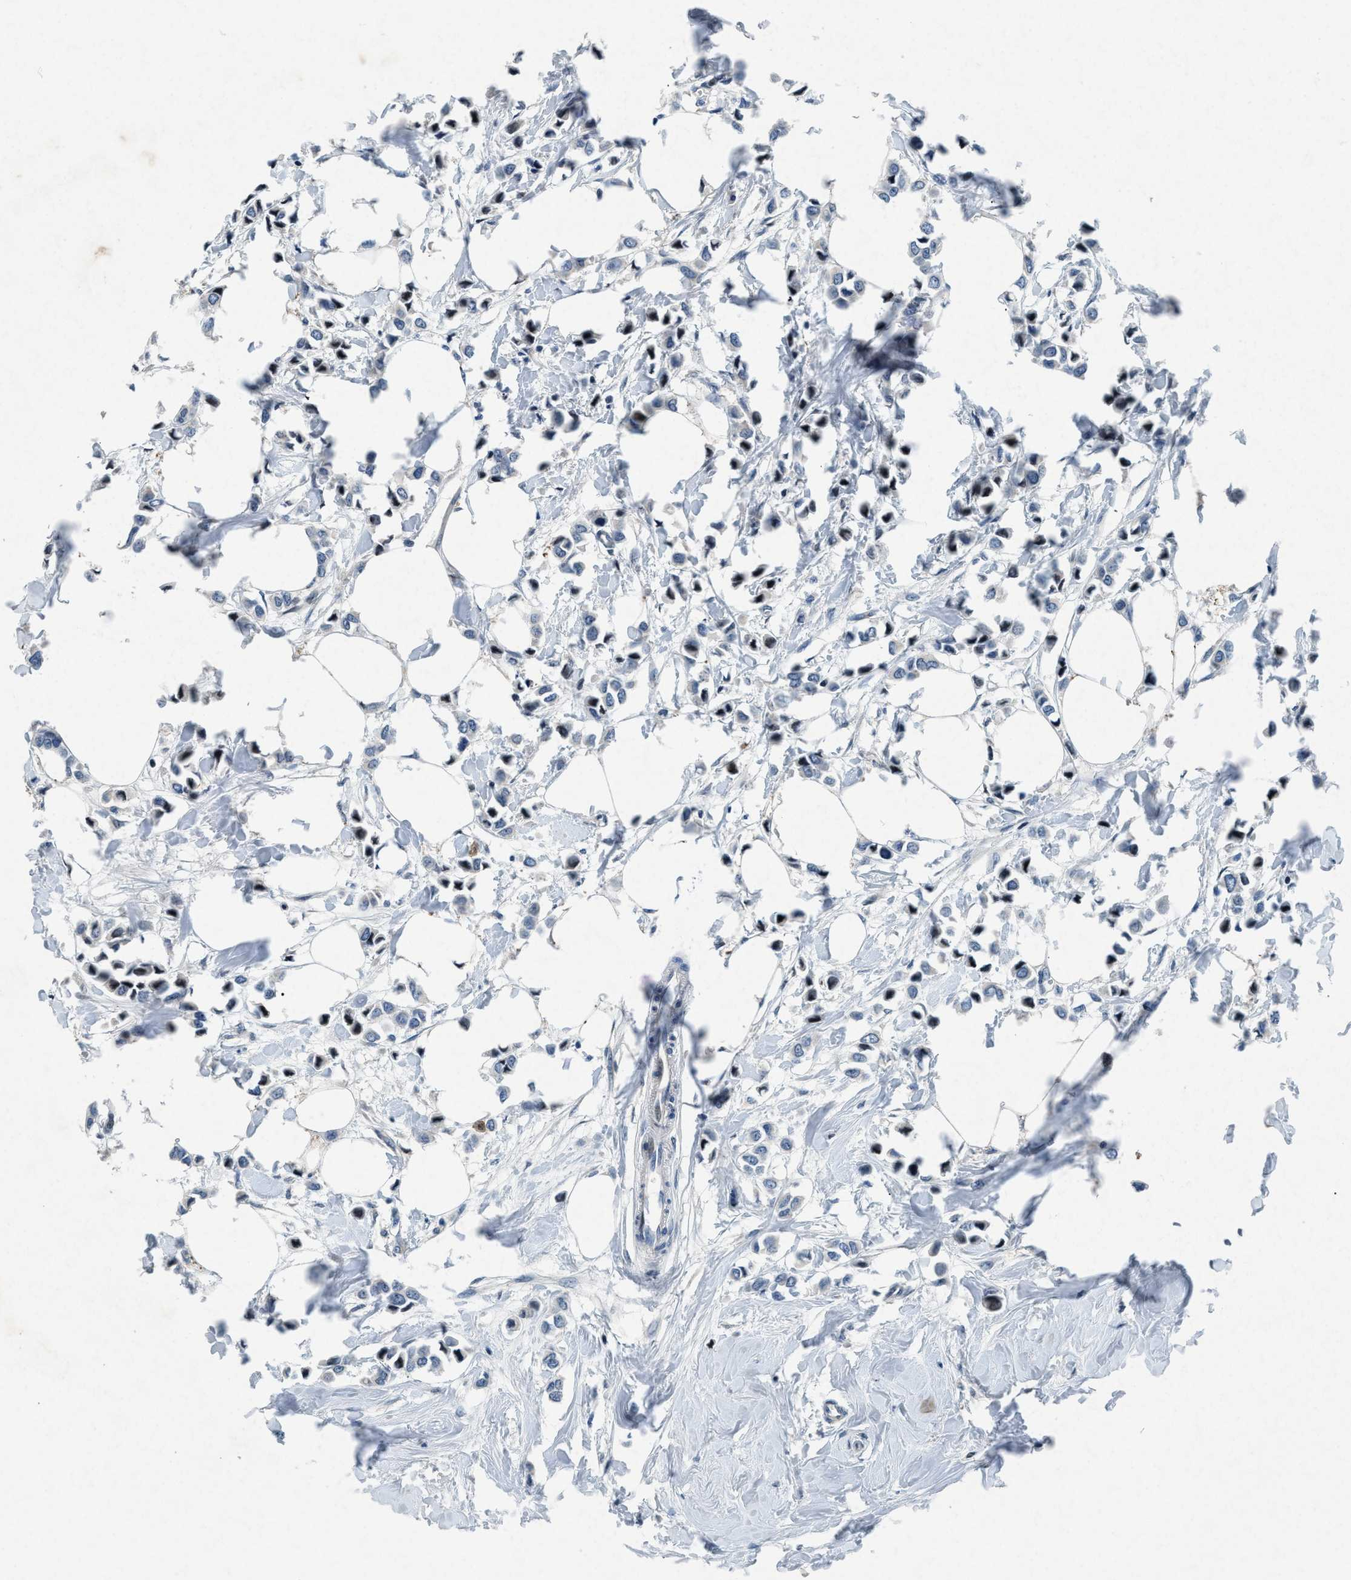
{"staining": {"intensity": "negative", "quantity": "none", "location": "none"}, "tissue": "breast cancer", "cell_type": "Tumor cells", "image_type": "cancer", "snomed": [{"axis": "morphology", "description": "Lobular carcinoma"}, {"axis": "topography", "description": "Breast"}], "caption": "Immunohistochemistry histopathology image of neoplastic tissue: breast lobular carcinoma stained with DAB displays no significant protein staining in tumor cells. (DAB immunohistochemistry visualized using brightfield microscopy, high magnification).", "gene": "PHLDA1", "patient": {"sex": "female", "age": 51}}